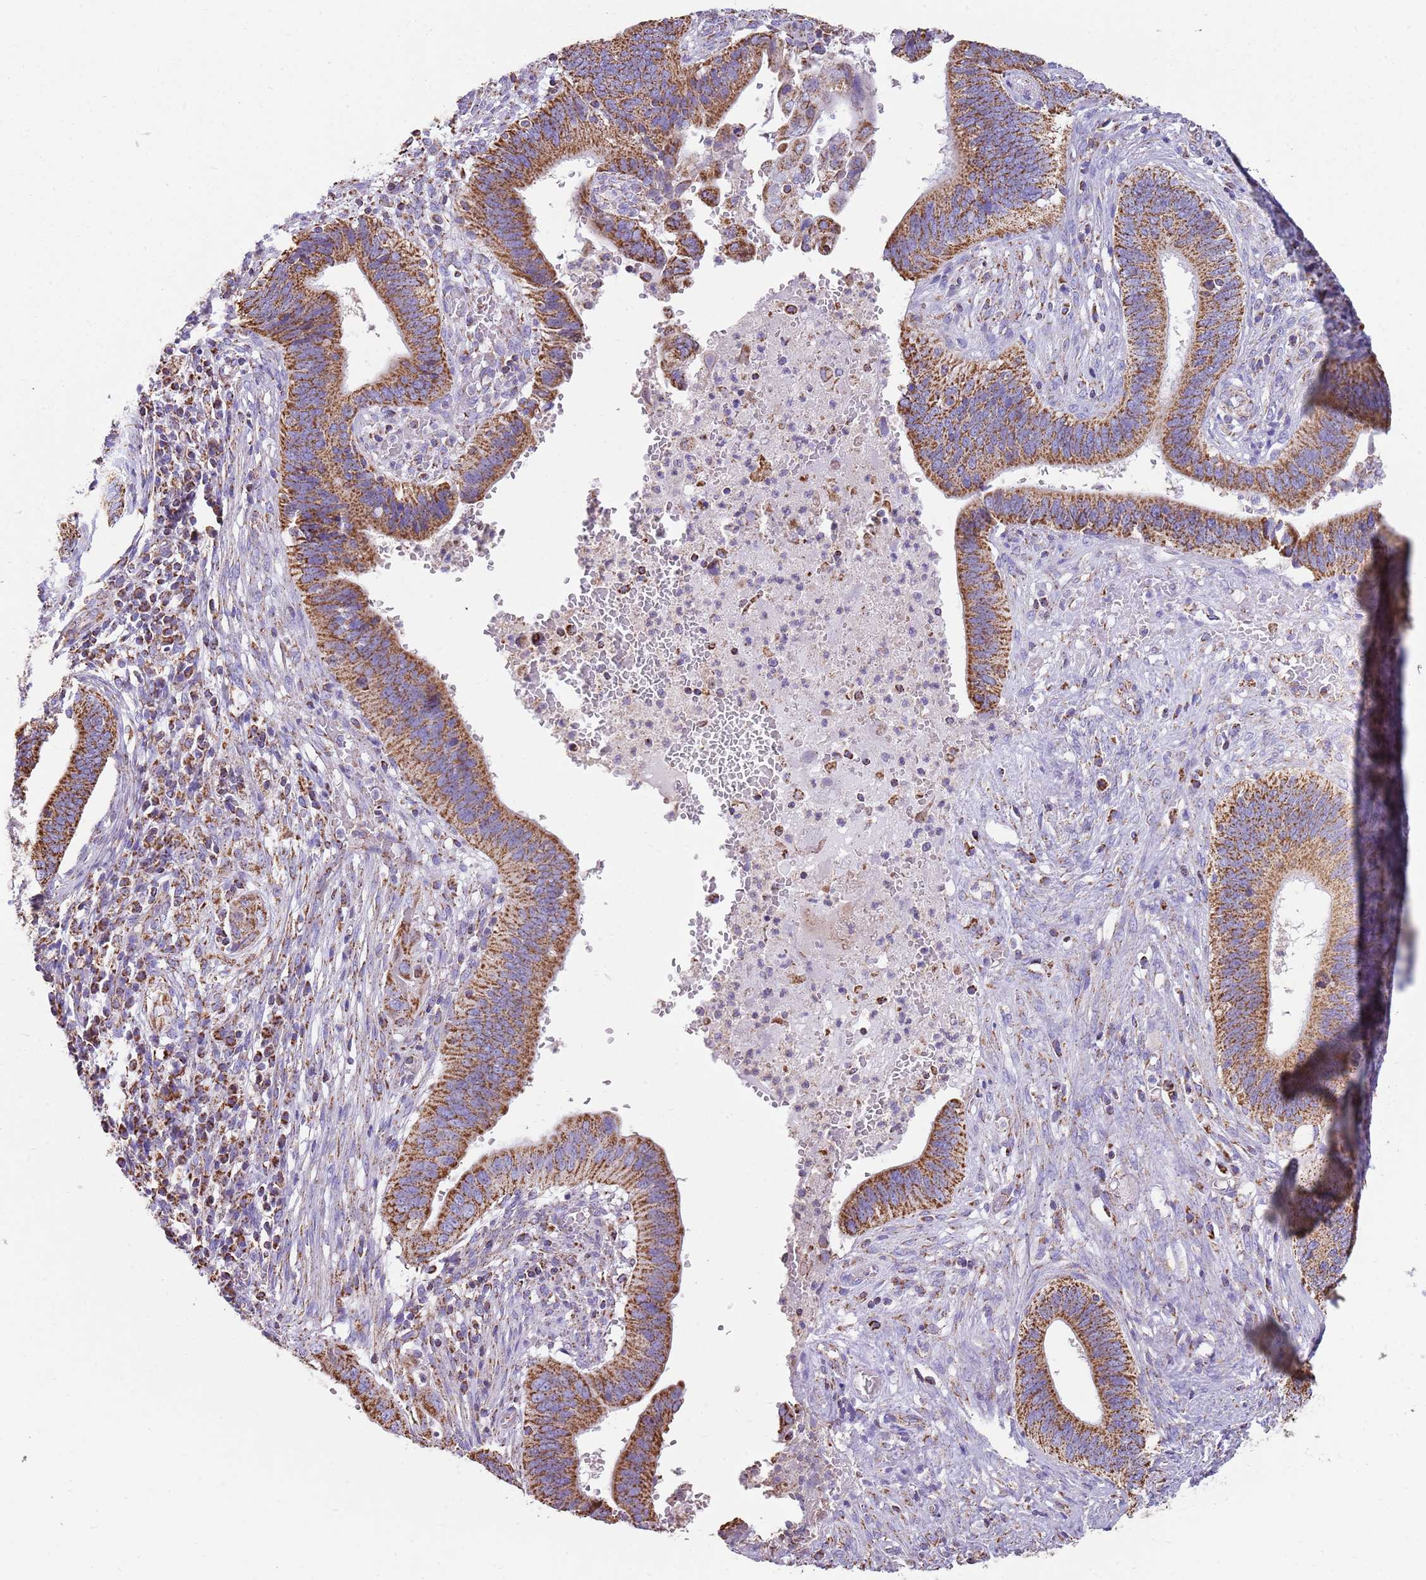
{"staining": {"intensity": "strong", "quantity": ">75%", "location": "cytoplasmic/membranous"}, "tissue": "cervical cancer", "cell_type": "Tumor cells", "image_type": "cancer", "snomed": [{"axis": "morphology", "description": "Adenocarcinoma, NOS"}, {"axis": "topography", "description": "Cervix"}], "caption": "Strong cytoplasmic/membranous staining for a protein is seen in approximately >75% of tumor cells of cervical cancer using immunohistochemistry (IHC).", "gene": "TTLL1", "patient": {"sex": "female", "age": 42}}